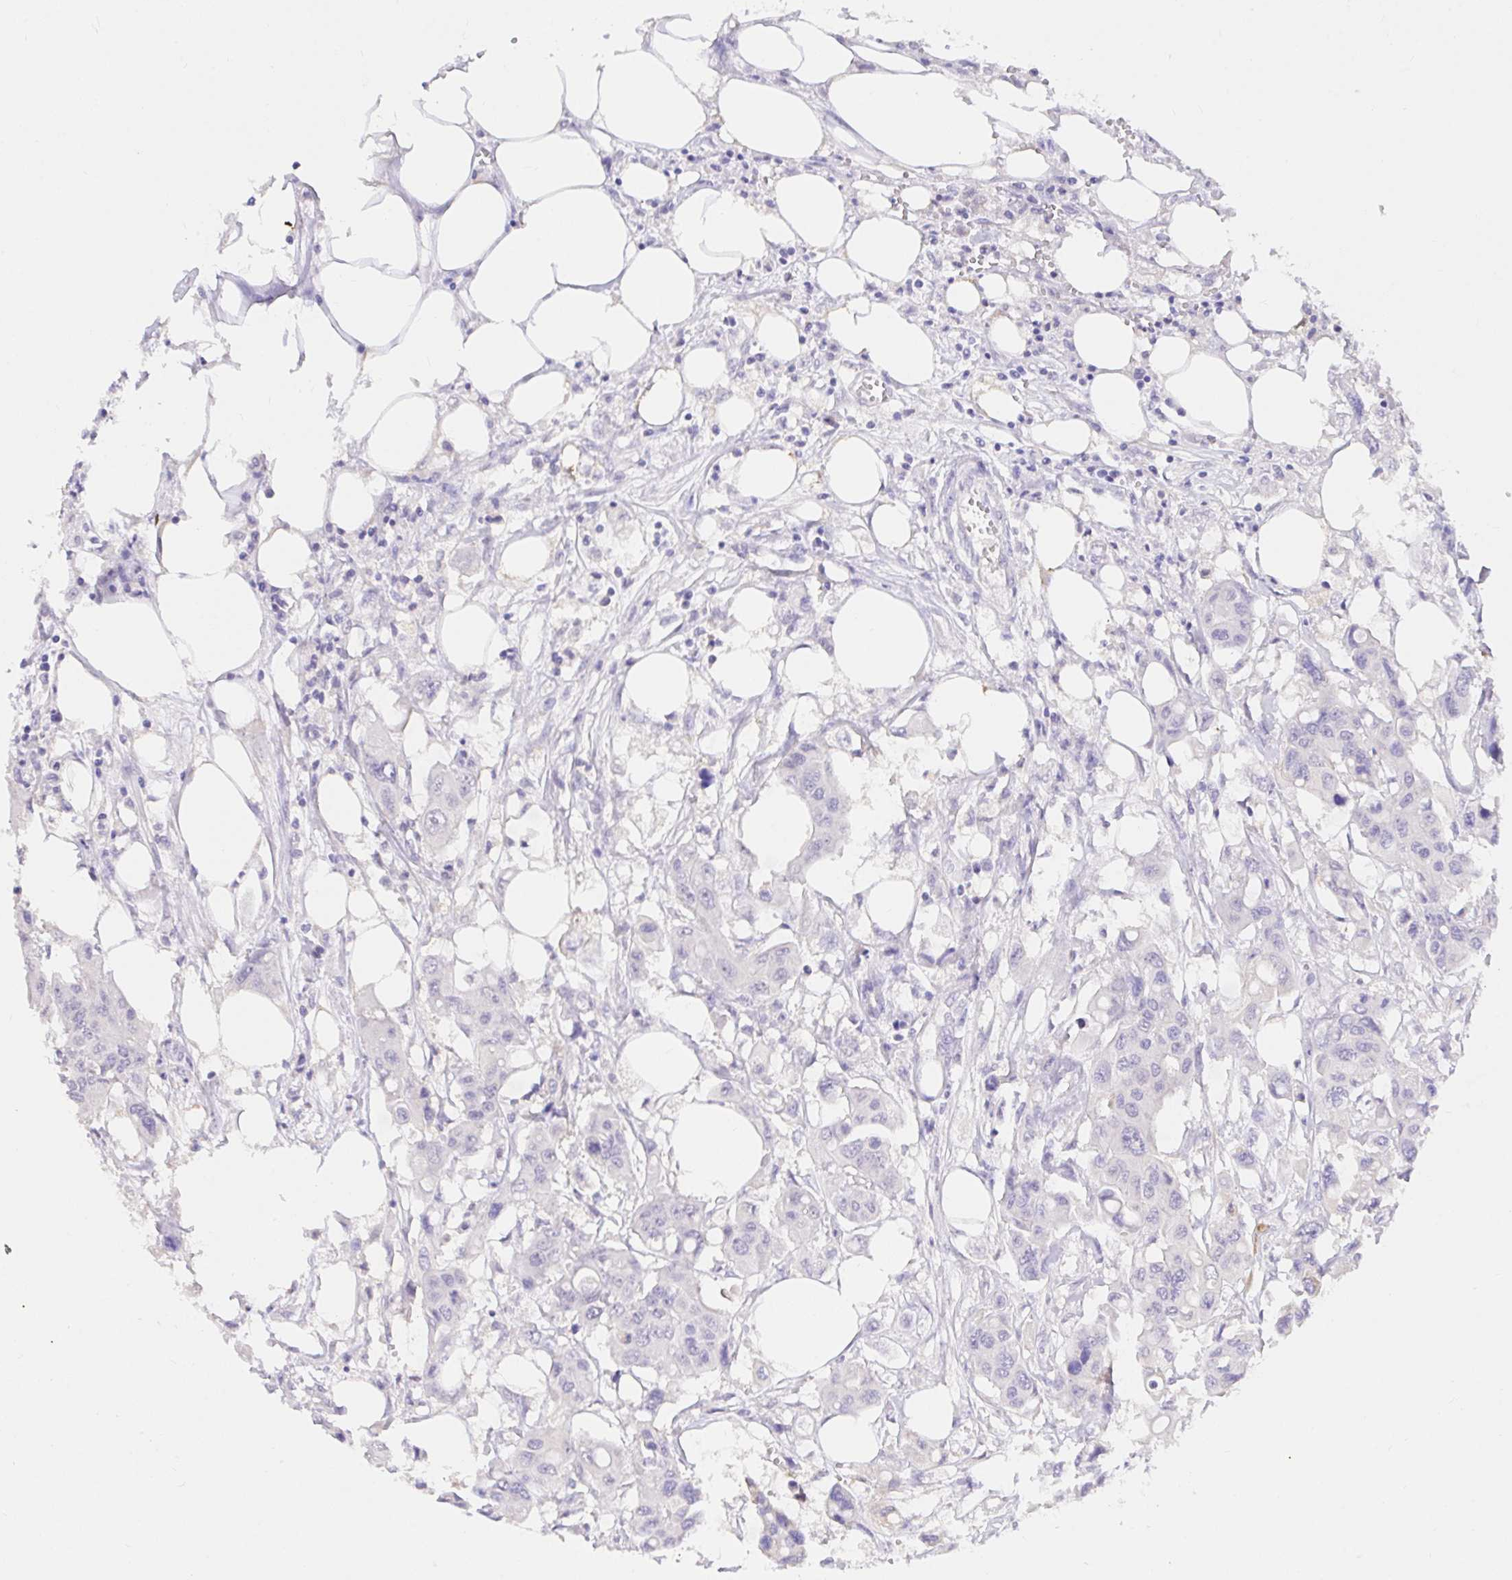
{"staining": {"intensity": "negative", "quantity": "none", "location": "none"}, "tissue": "colorectal cancer", "cell_type": "Tumor cells", "image_type": "cancer", "snomed": [{"axis": "morphology", "description": "Adenocarcinoma, NOS"}, {"axis": "topography", "description": "Colon"}], "caption": "Tumor cells are negative for brown protein staining in colorectal cancer (adenocarcinoma). (Stains: DAB (3,3'-diaminobenzidine) immunohistochemistry with hematoxylin counter stain, Microscopy: brightfield microscopy at high magnification).", "gene": "CDO1", "patient": {"sex": "male", "age": 77}}